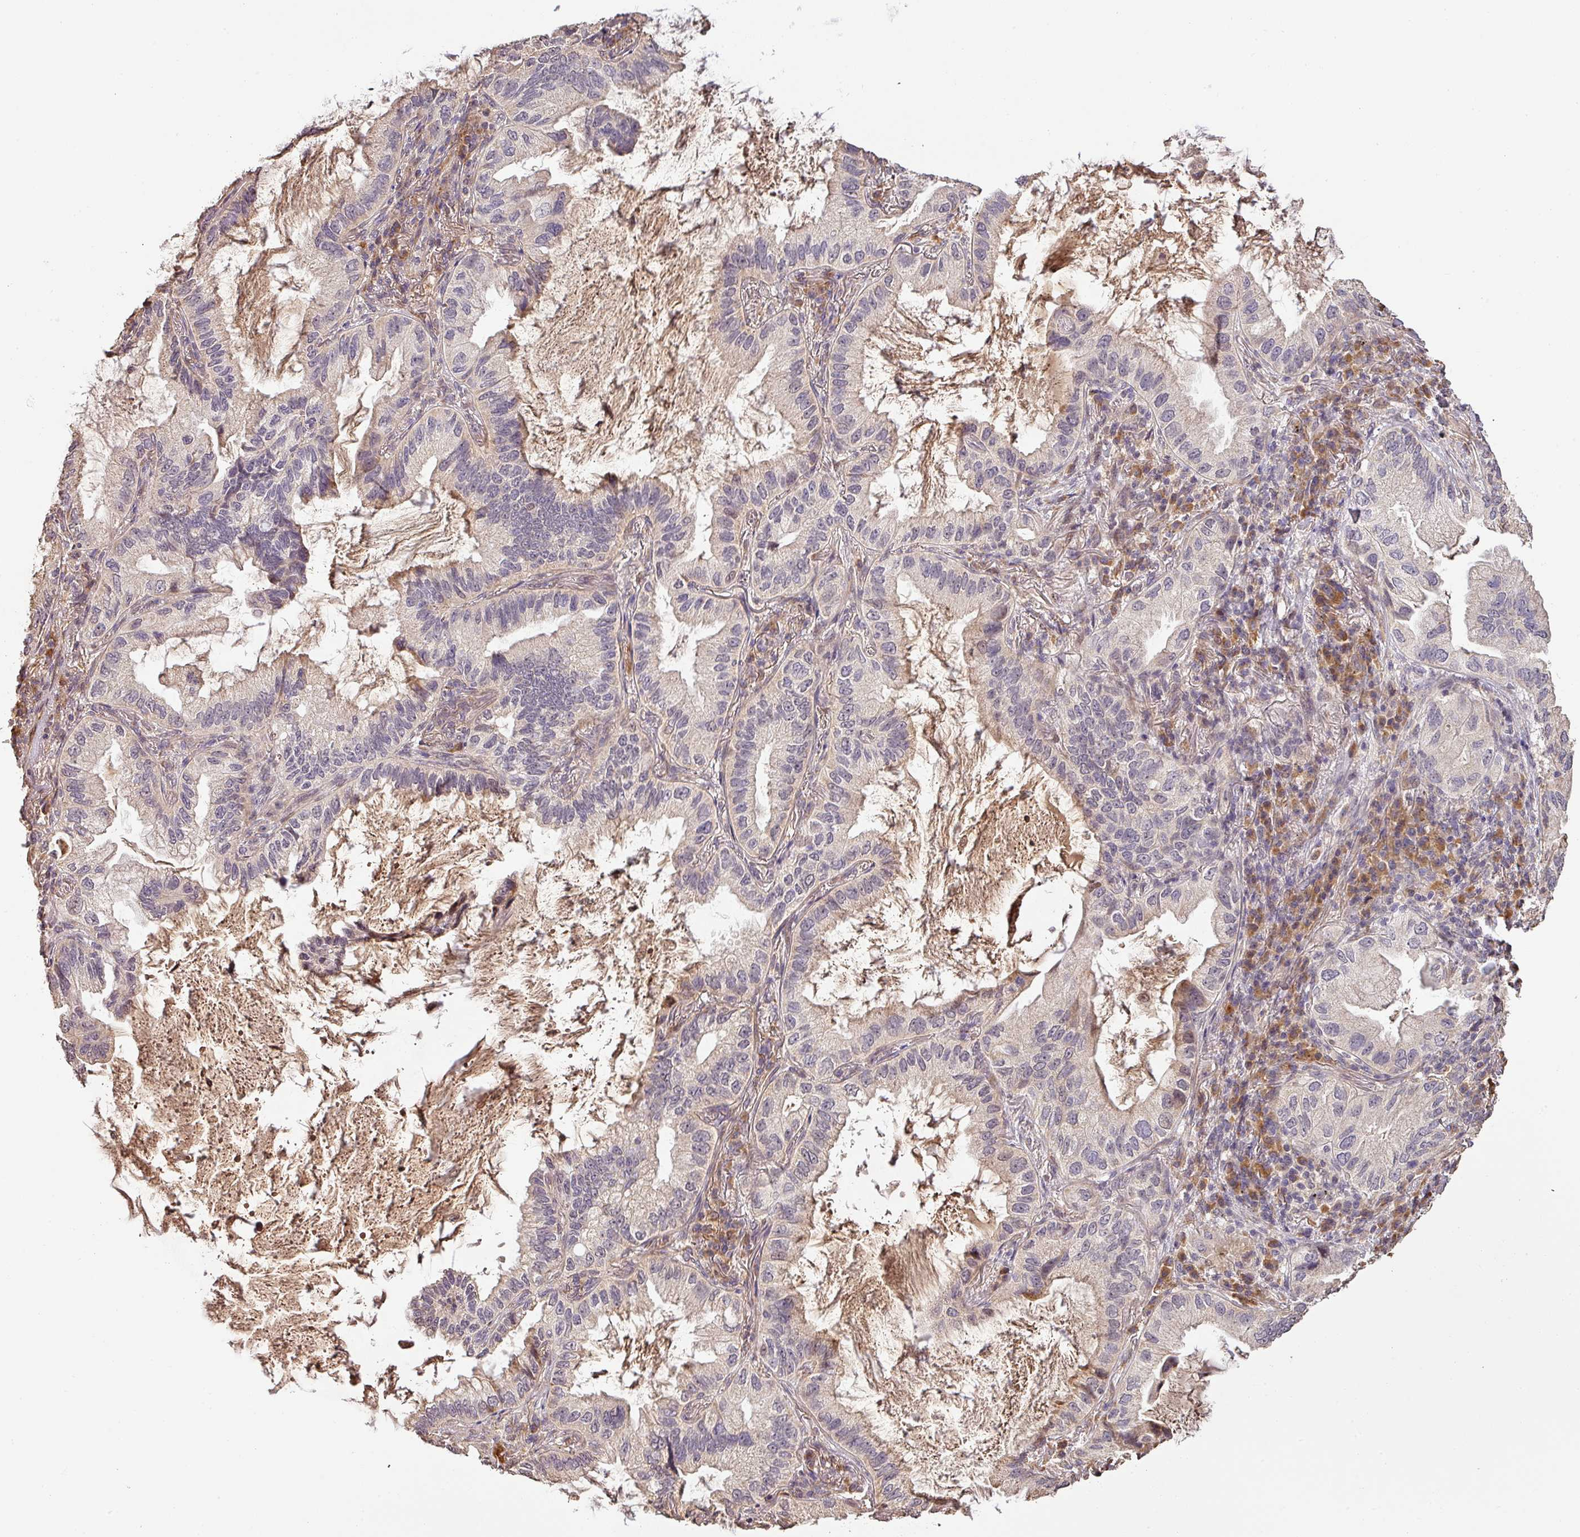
{"staining": {"intensity": "negative", "quantity": "none", "location": "none"}, "tissue": "lung cancer", "cell_type": "Tumor cells", "image_type": "cancer", "snomed": [{"axis": "morphology", "description": "Adenocarcinoma, NOS"}, {"axis": "topography", "description": "Lung"}], "caption": "IHC of human adenocarcinoma (lung) reveals no expression in tumor cells.", "gene": "BPIFB3", "patient": {"sex": "female", "age": 69}}